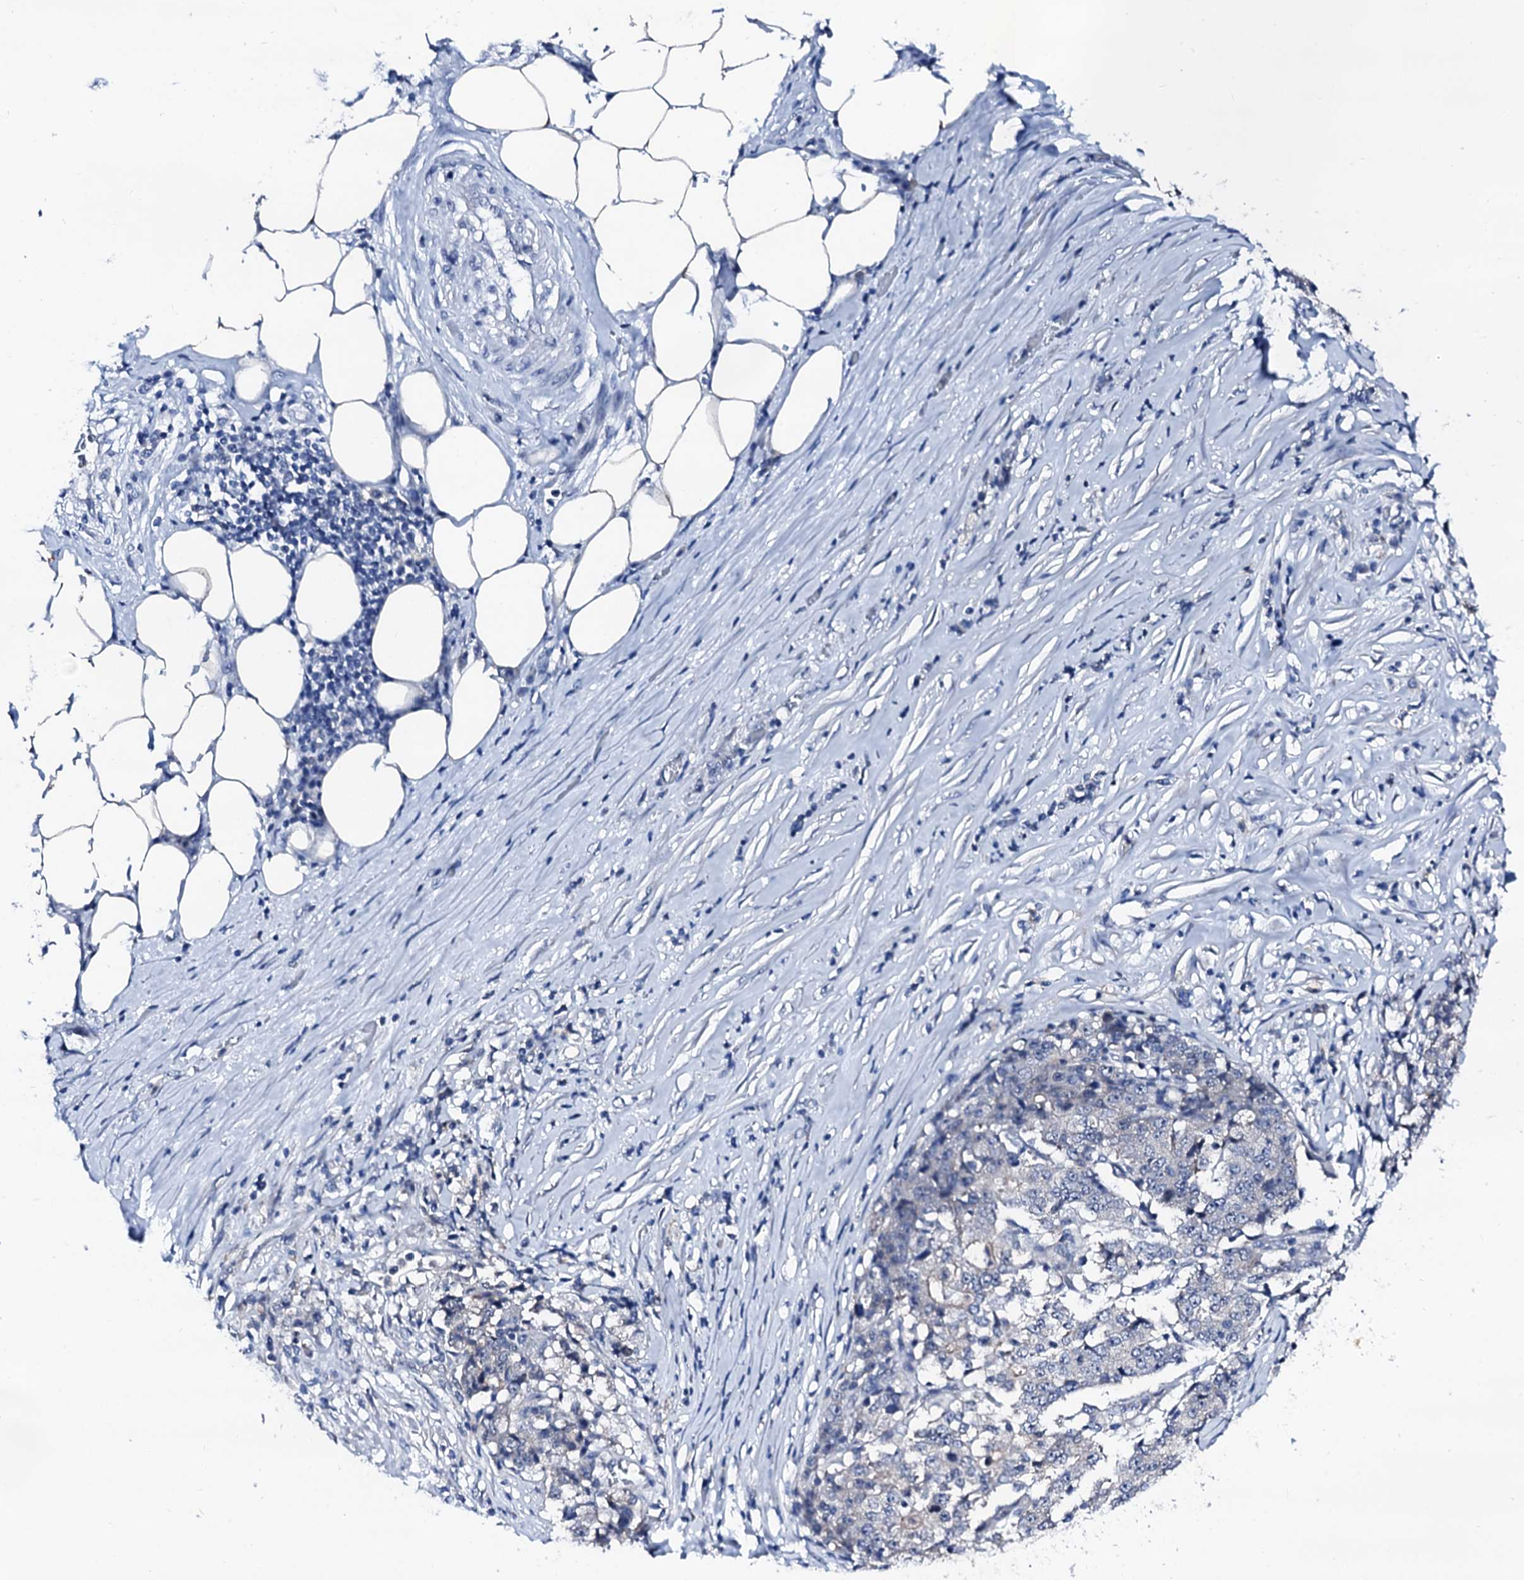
{"staining": {"intensity": "negative", "quantity": "none", "location": "none"}, "tissue": "stomach cancer", "cell_type": "Tumor cells", "image_type": "cancer", "snomed": [{"axis": "morphology", "description": "Adenocarcinoma, NOS"}, {"axis": "topography", "description": "Stomach"}], "caption": "An immunohistochemistry (IHC) photomicrograph of stomach cancer (adenocarcinoma) is shown. There is no staining in tumor cells of stomach cancer (adenocarcinoma).", "gene": "TRAFD1", "patient": {"sex": "male", "age": 59}}